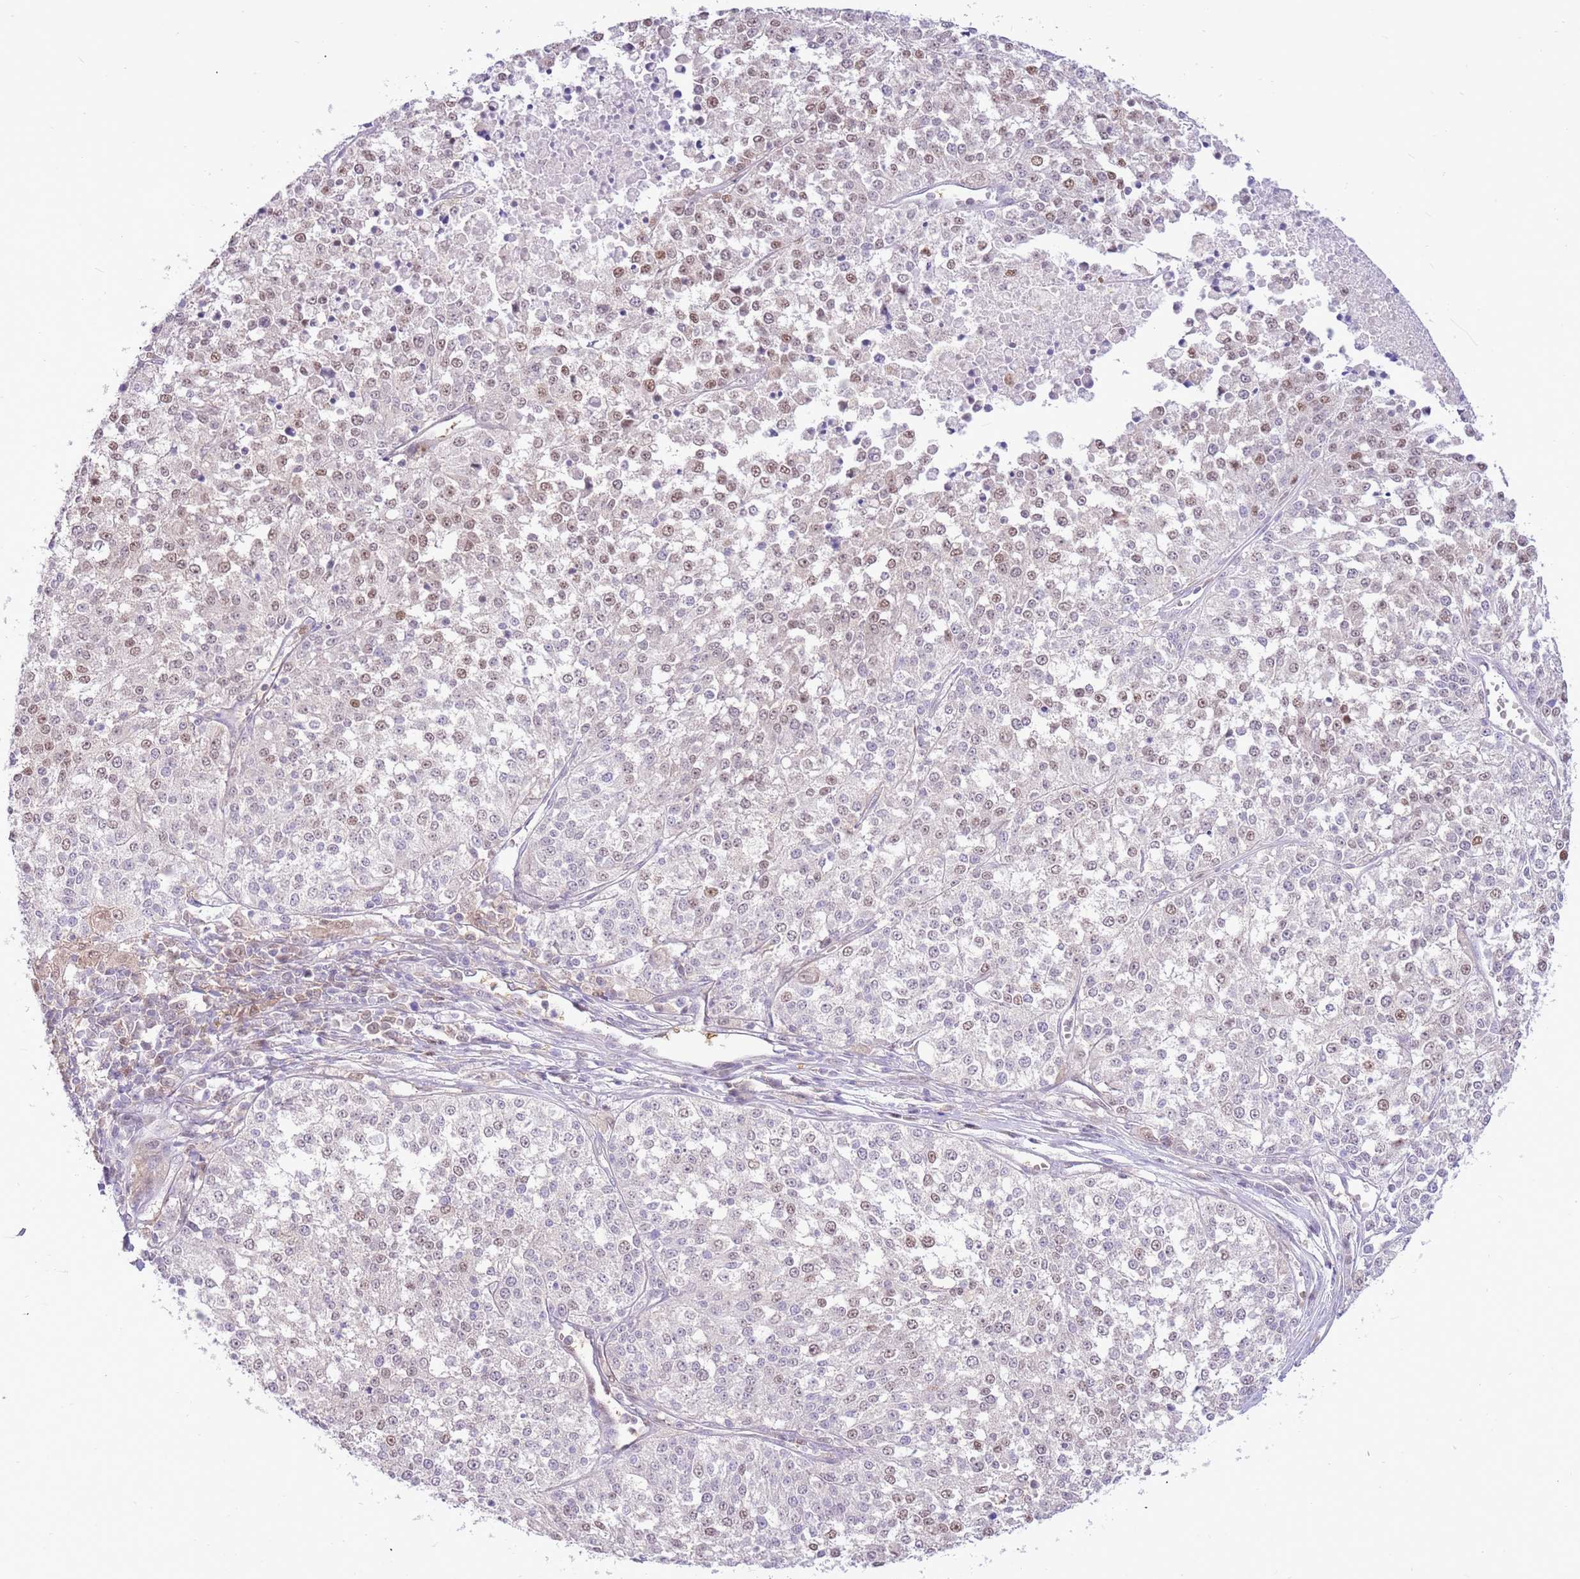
{"staining": {"intensity": "weak", "quantity": ">75%", "location": "nuclear"}, "tissue": "melanoma", "cell_type": "Tumor cells", "image_type": "cancer", "snomed": [{"axis": "morphology", "description": "Malignant melanoma, NOS"}, {"axis": "topography", "description": "Skin"}], "caption": "Melanoma stained with a protein marker displays weak staining in tumor cells.", "gene": "DDI2", "patient": {"sex": "female", "age": 64}}